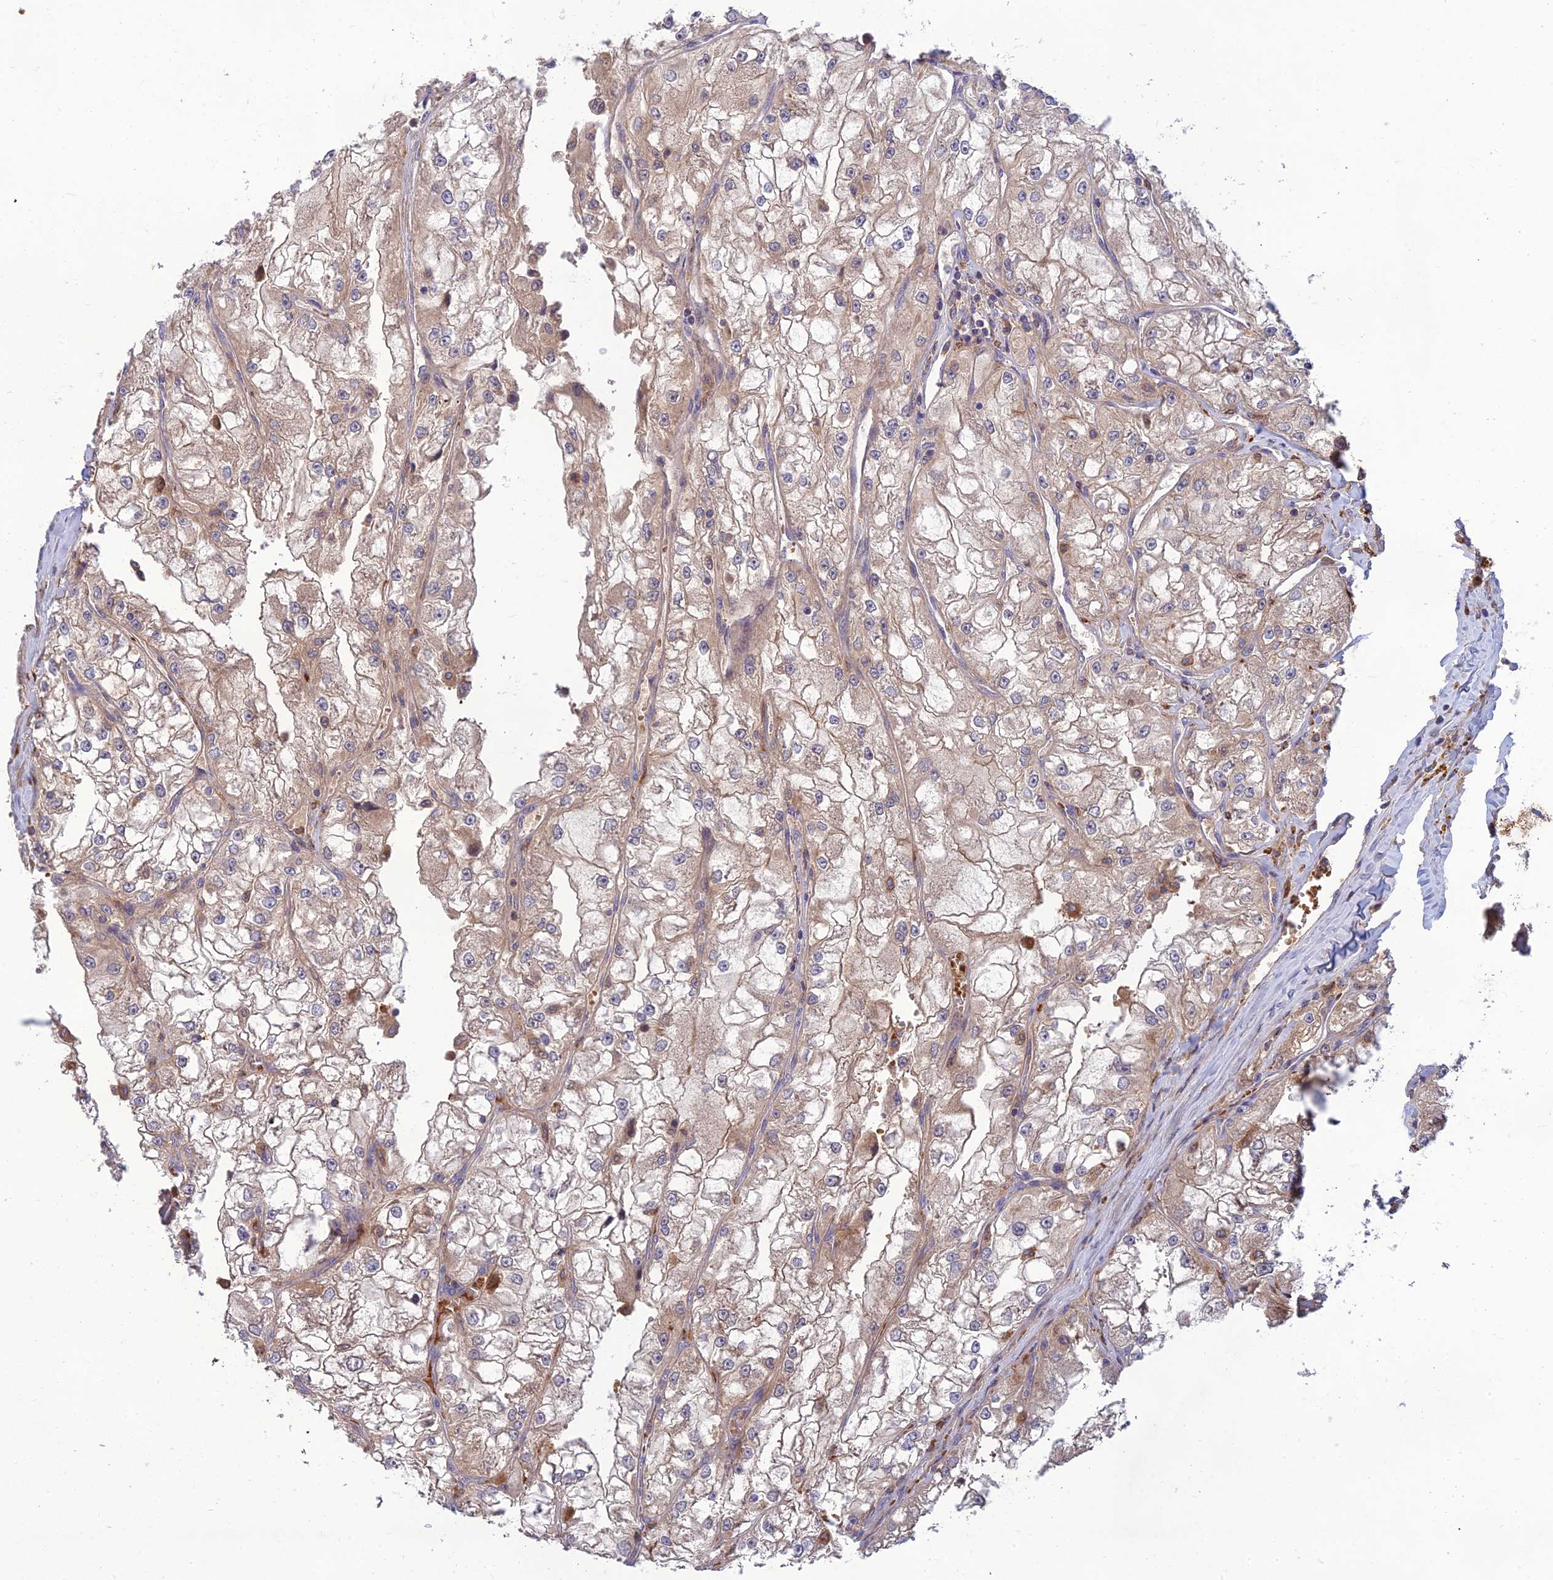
{"staining": {"intensity": "weak", "quantity": "25%-75%", "location": "cytoplasmic/membranous"}, "tissue": "renal cancer", "cell_type": "Tumor cells", "image_type": "cancer", "snomed": [{"axis": "morphology", "description": "Adenocarcinoma, NOS"}, {"axis": "topography", "description": "Kidney"}], "caption": "An image of human renal cancer (adenocarcinoma) stained for a protein exhibits weak cytoplasmic/membranous brown staining in tumor cells.", "gene": "FAM151B", "patient": {"sex": "female", "age": 72}}